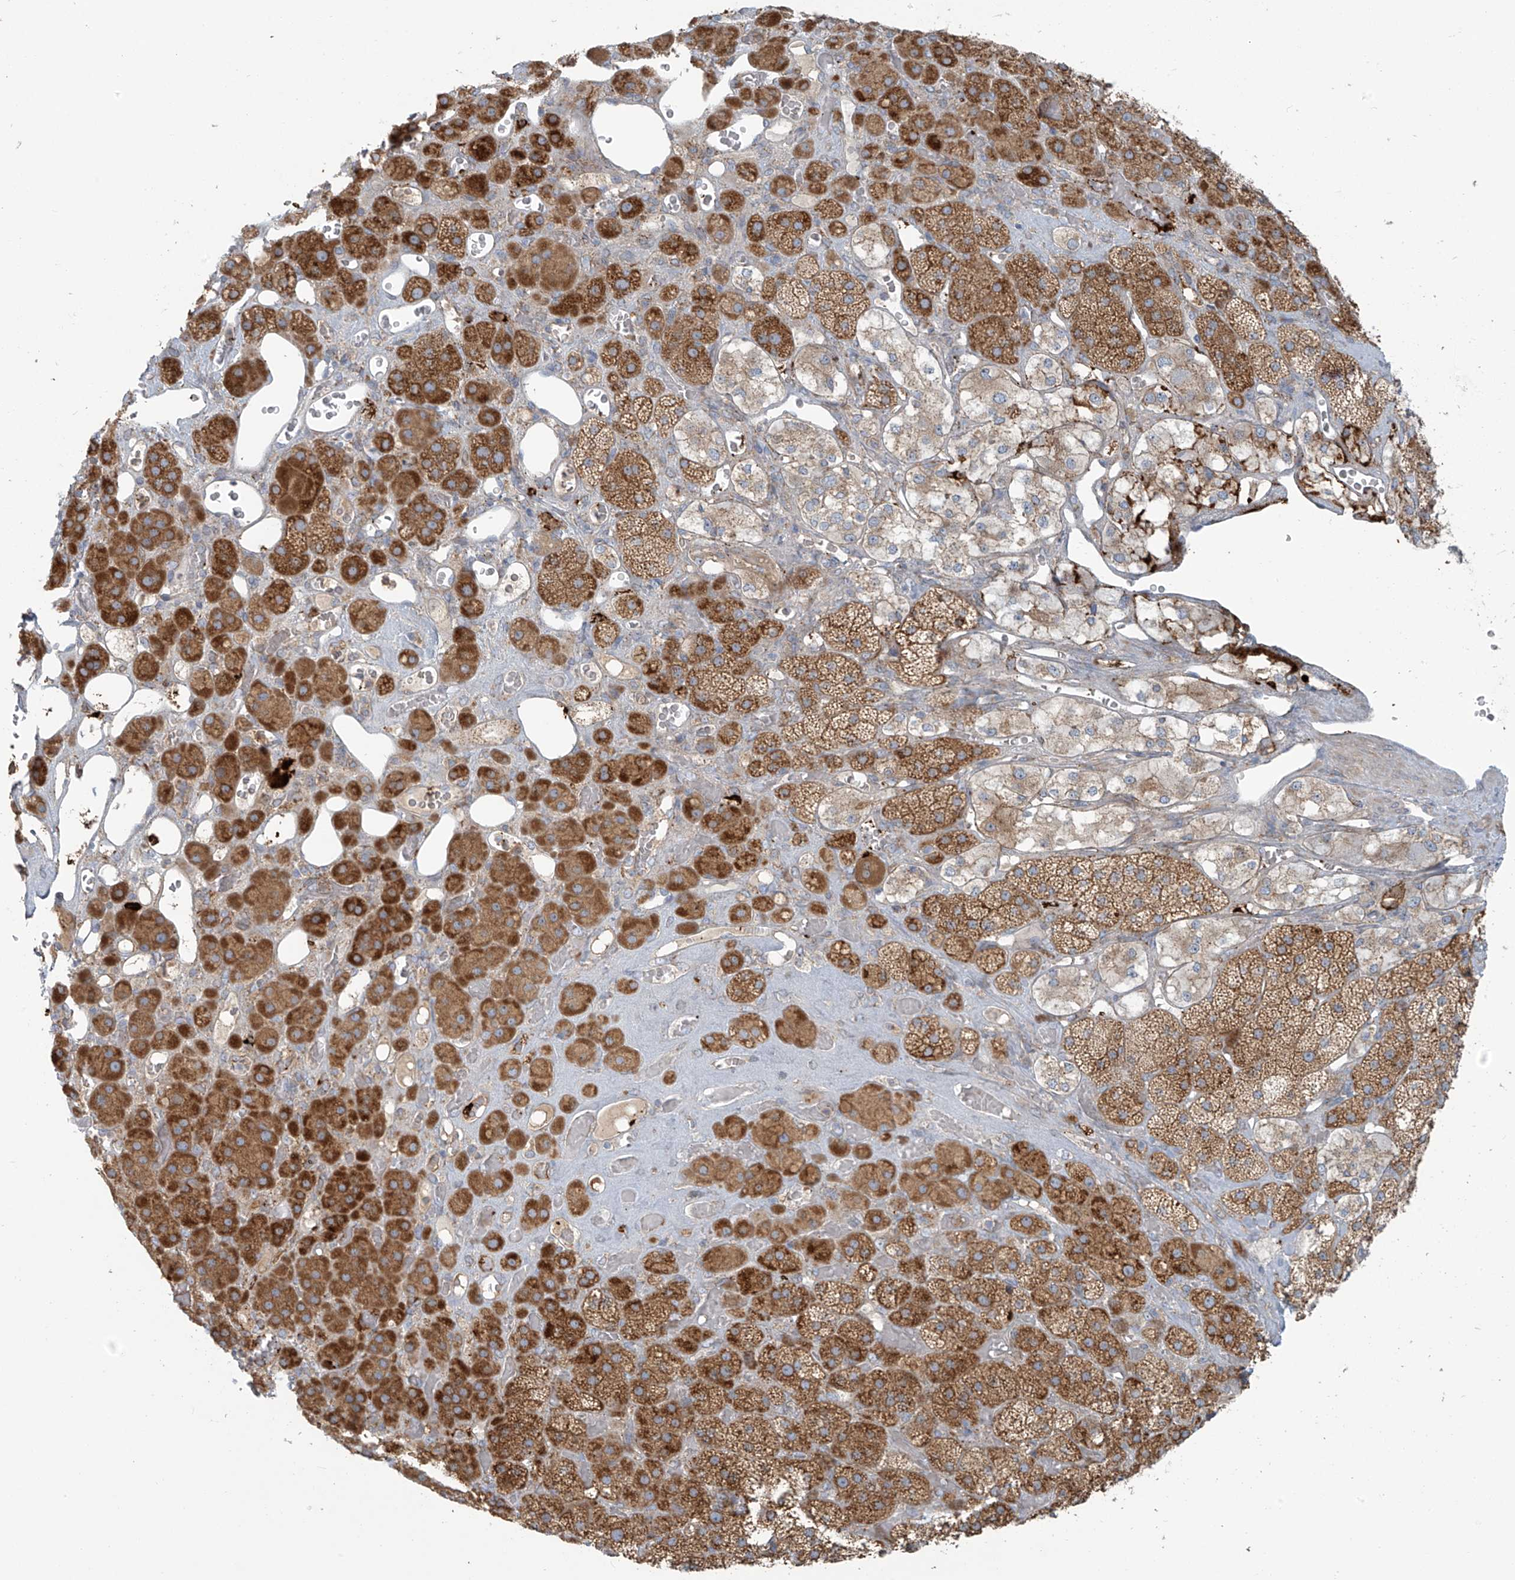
{"staining": {"intensity": "strong", "quantity": ">75%", "location": "cytoplasmic/membranous"}, "tissue": "adrenal gland", "cell_type": "Glandular cells", "image_type": "normal", "snomed": [{"axis": "morphology", "description": "Normal tissue, NOS"}, {"axis": "topography", "description": "Adrenal gland"}], "caption": "IHC of normal human adrenal gland demonstrates high levels of strong cytoplasmic/membranous positivity in about >75% of glandular cells. Nuclei are stained in blue.", "gene": "LZTS3", "patient": {"sex": "male", "age": 57}}